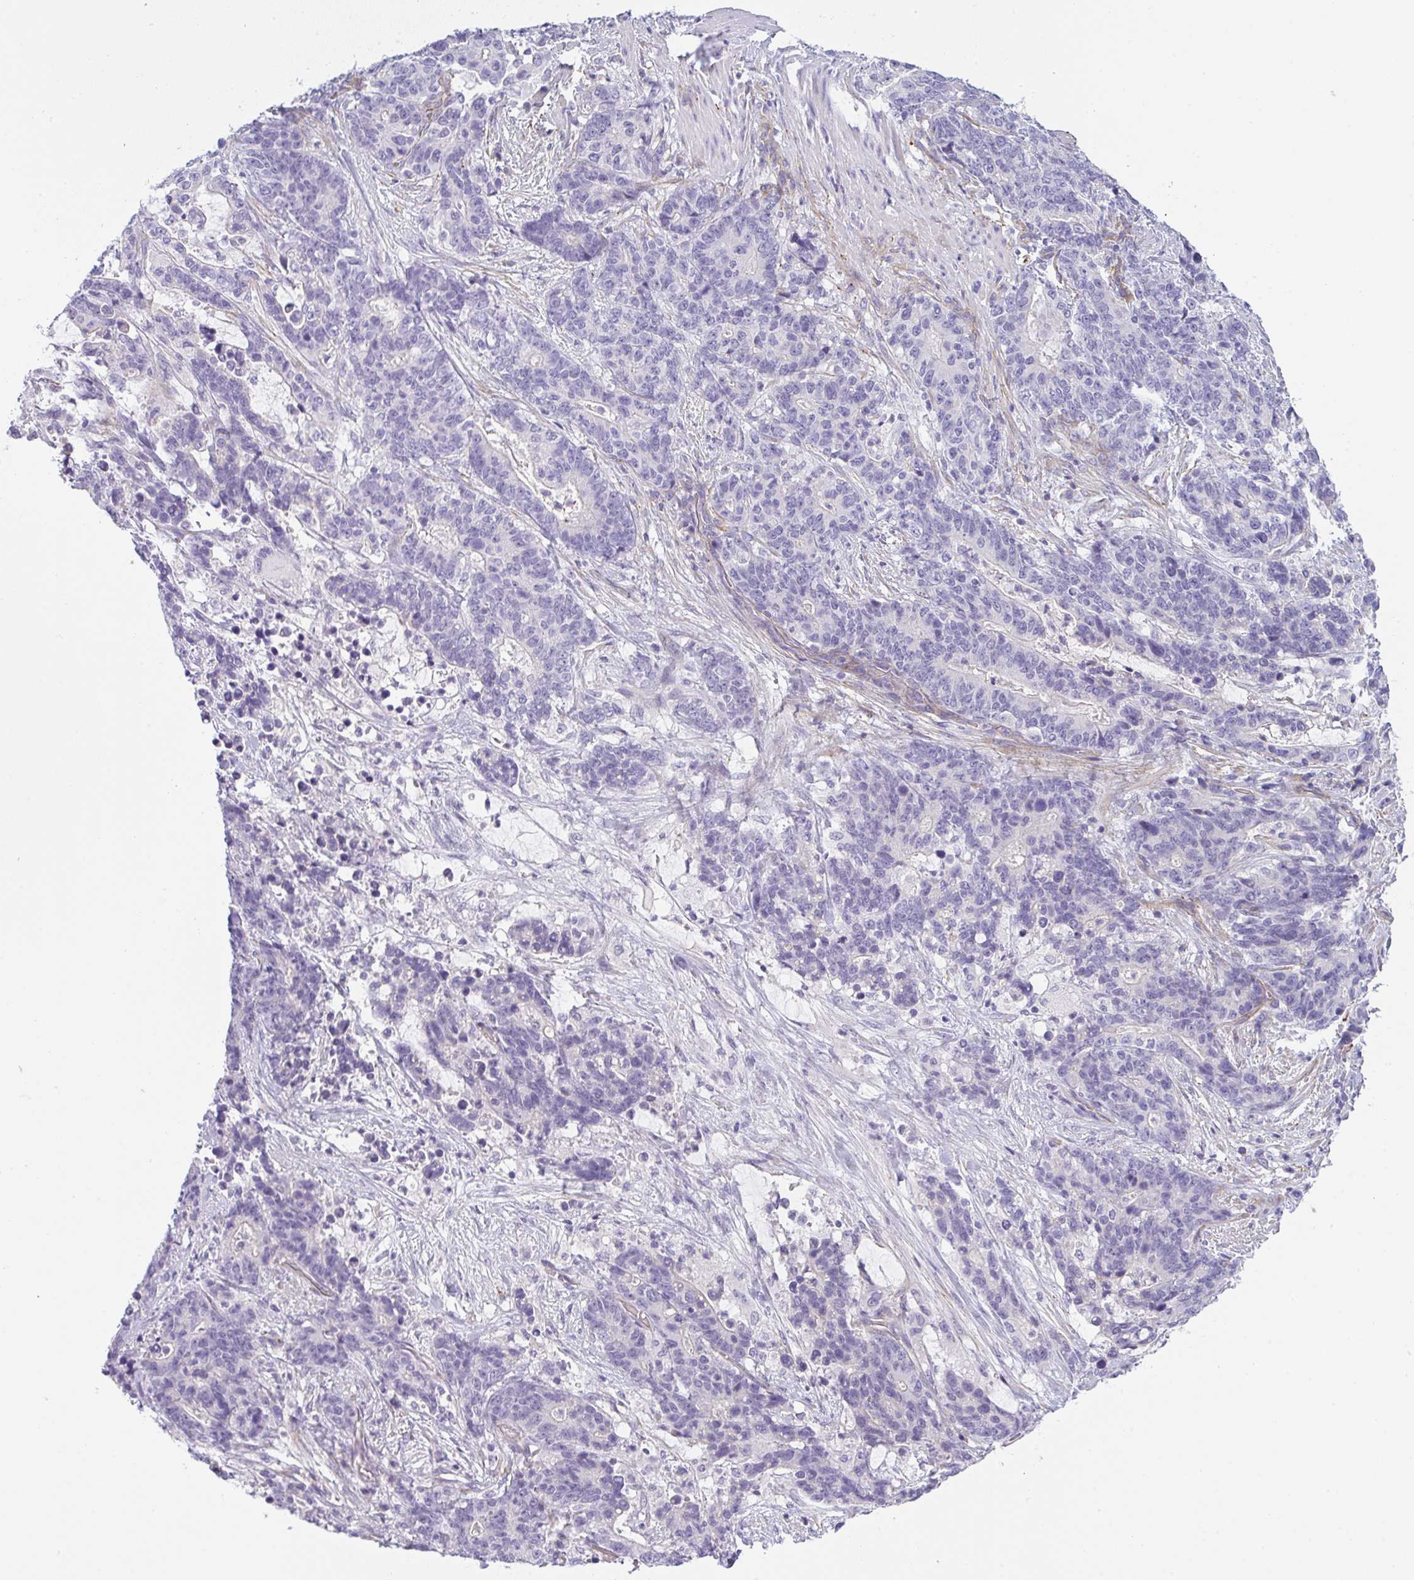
{"staining": {"intensity": "negative", "quantity": "none", "location": "none"}, "tissue": "stomach cancer", "cell_type": "Tumor cells", "image_type": "cancer", "snomed": [{"axis": "morphology", "description": "Normal tissue, NOS"}, {"axis": "morphology", "description": "Adenocarcinoma, NOS"}, {"axis": "topography", "description": "Stomach"}], "caption": "High magnification brightfield microscopy of stomach adenocarcinoma stained with DAB (brown) and counterstained with hematoxylin (blue): tumor cells show no significant positivity.", "gene": "LPAR4", "patient": {"sex": "female", "age": 64}}